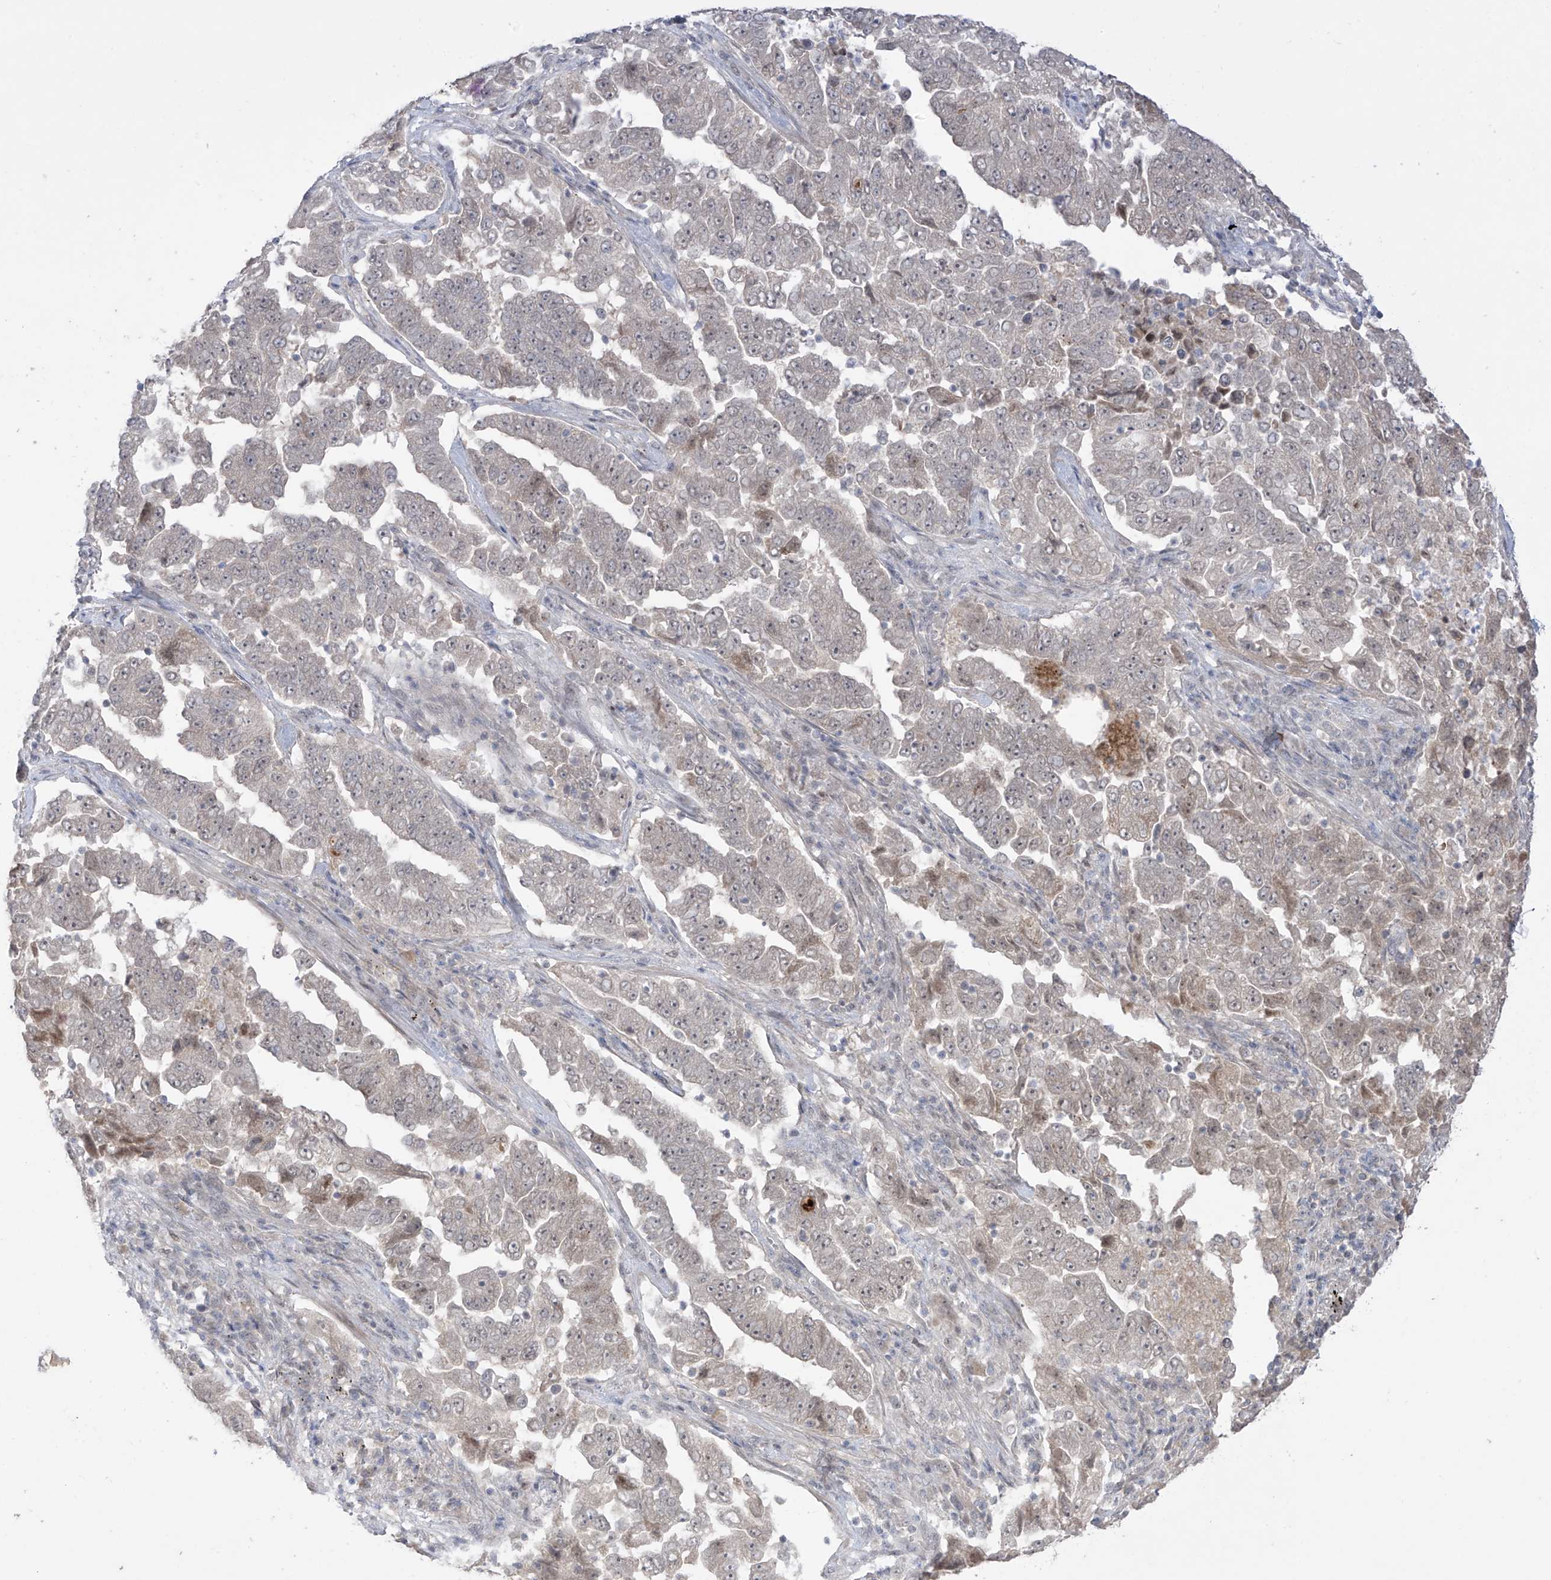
{"staining": {"intensity": "weak", "quantity": "<25%", "location": "nuclear"}, "tissue": "lung cancer", "cell_type": "Tumor cells", "image_type": "cancer", "snomed": [{"axis": "morphology", "description": "Adenocarcinoma, NOS"}, {"axis": "topography", "description": "Lung"}], "caption": "This is an immunohistochemistry (IHC) photomicrograph of lung cancer. There is no expression in tumor cells.", "gene": "OGT", "patient": {"sex": "female", "age": 51}}